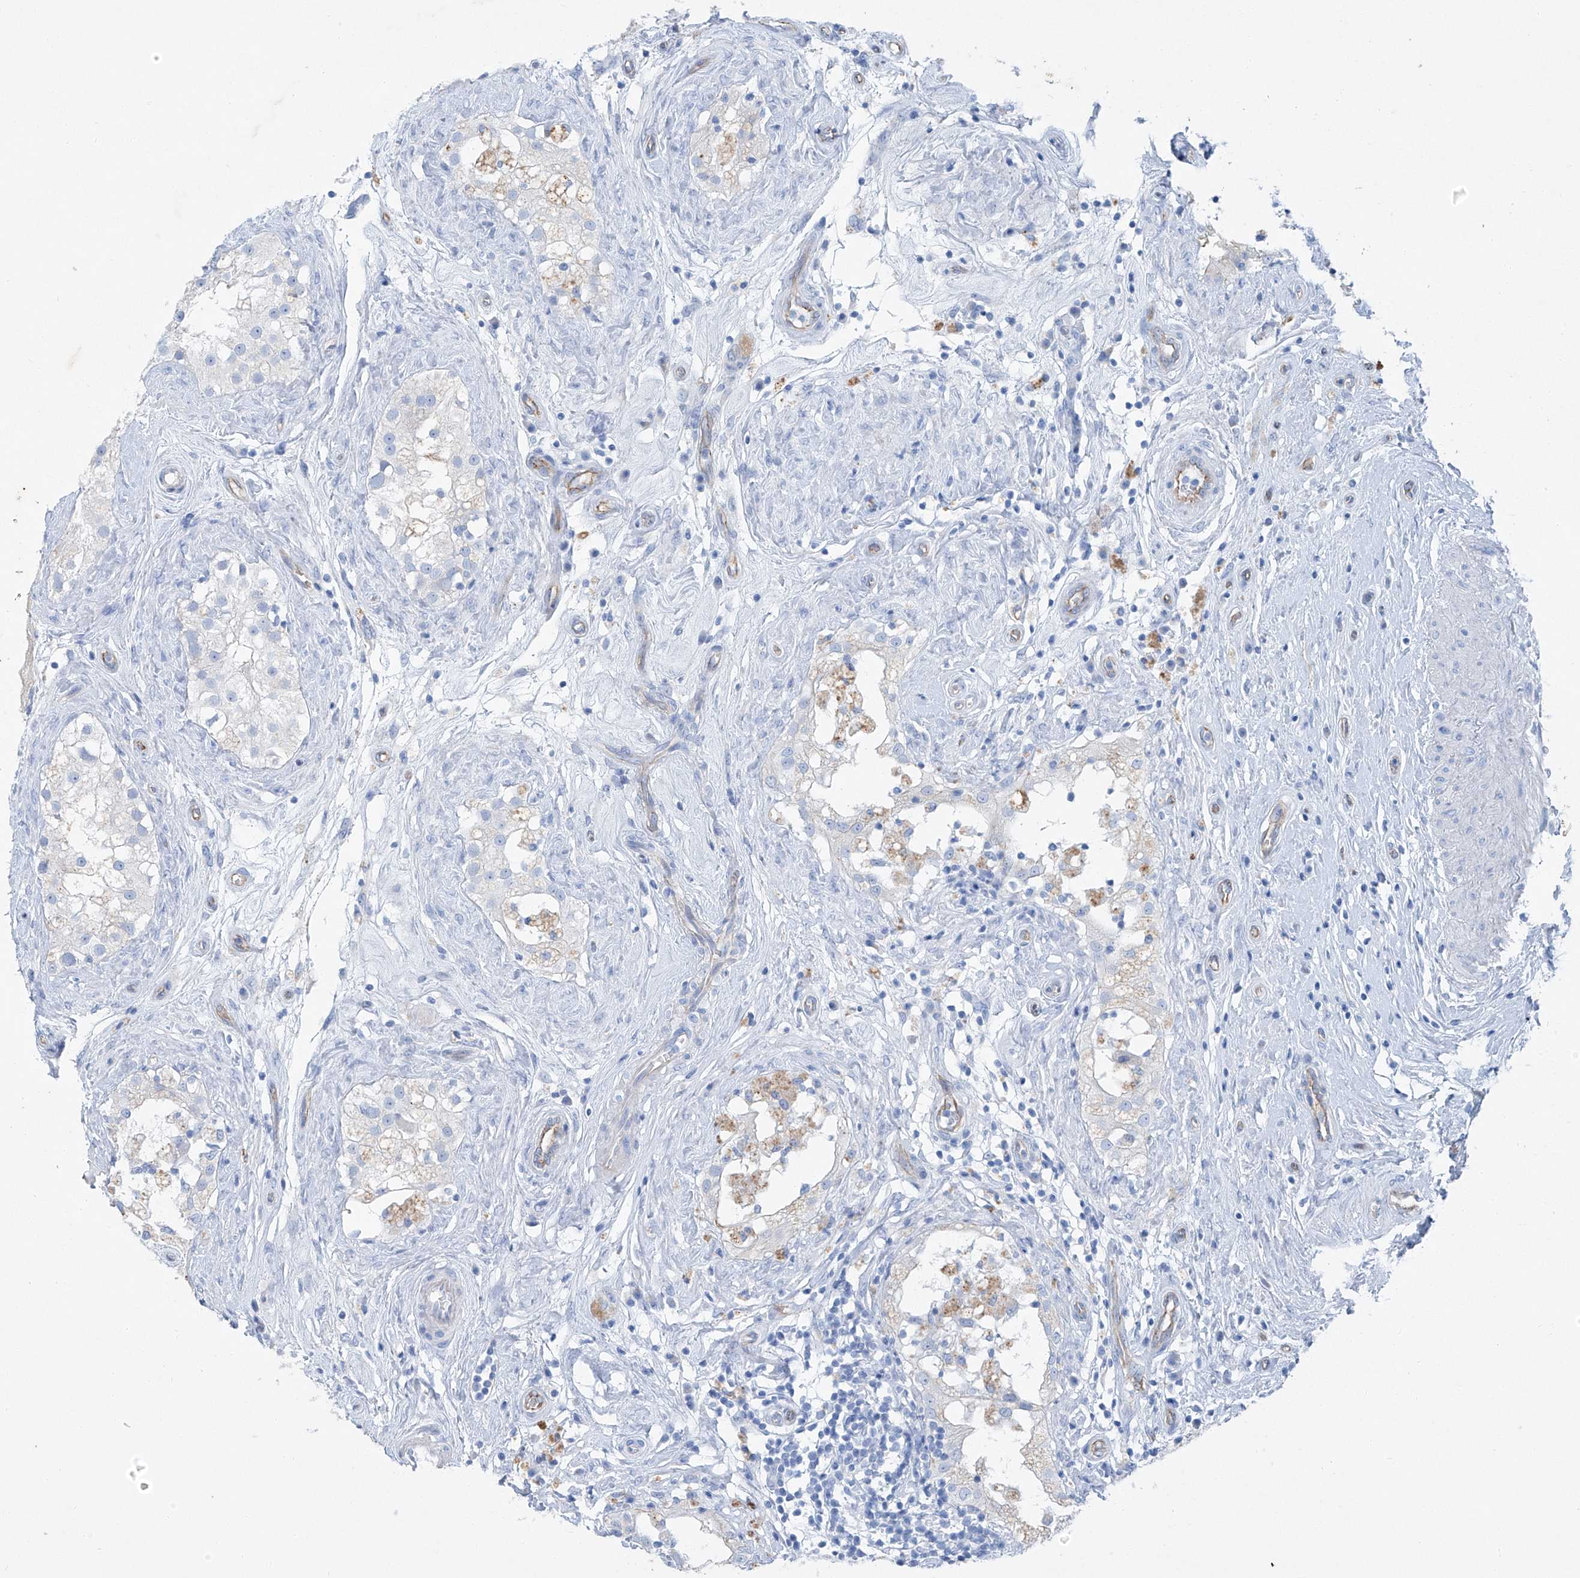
{"staining": {"intensity": "negative", "quantity": "none", "location": "none"}, "tissue": "testis", "cell_type": "Cells in seminiferous ducts", "image_type": "normal", "snomed": [{"axis": "morphology", "description": "Normal tissue, NOS"}, {"axis": "topography", "description": "Testis"}], "caption": "DAB (3,3'-diaminobenzidine) immunohistochemical staining of normal human testis demonstrates no significant positivity in cells in seminiferous ducts.", "gene": "MAGI1", "patient": {"sex": "male", "age": 84}}